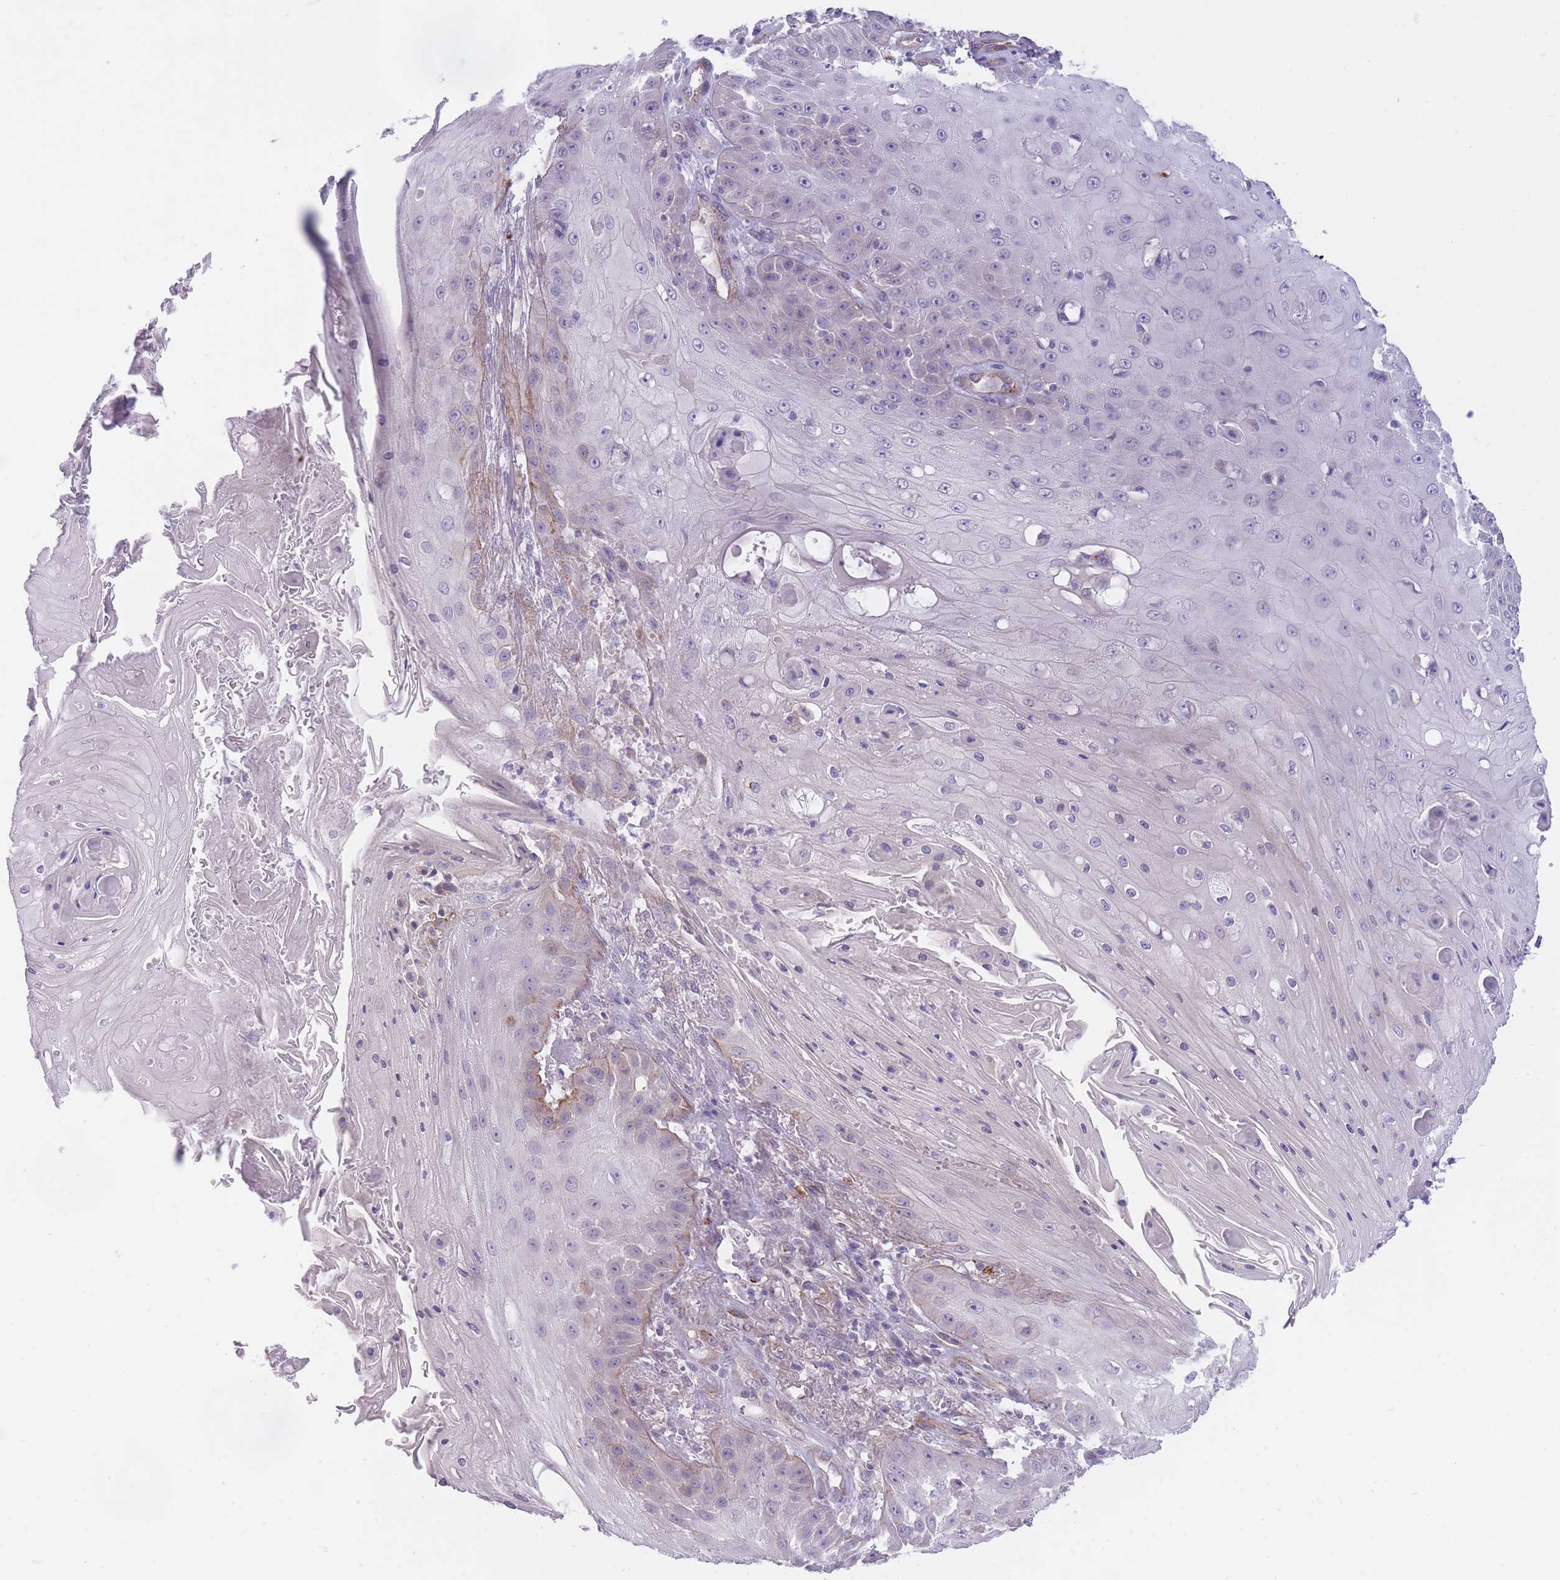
{"staining": {"intensity": "negative", "quantity": "none", "location": "none"}, "tissue": "skin cancer", "cell_type": "Tumor cells", "image_type": "cancer", "snomed": [{"axis": "morphology", "description": "Squamous cell carcinoma, NOS"}, {"axis": "topography", "description": "Skin"}], "caption": "Immunohistochemistry micrograph of skin cancer (squamous cell carcinoma) stained for a protein (brown), which exhibits no staining in tumor cells.", "gene": "QTRT1", "patient": {"sex": "male", "age": 70}}